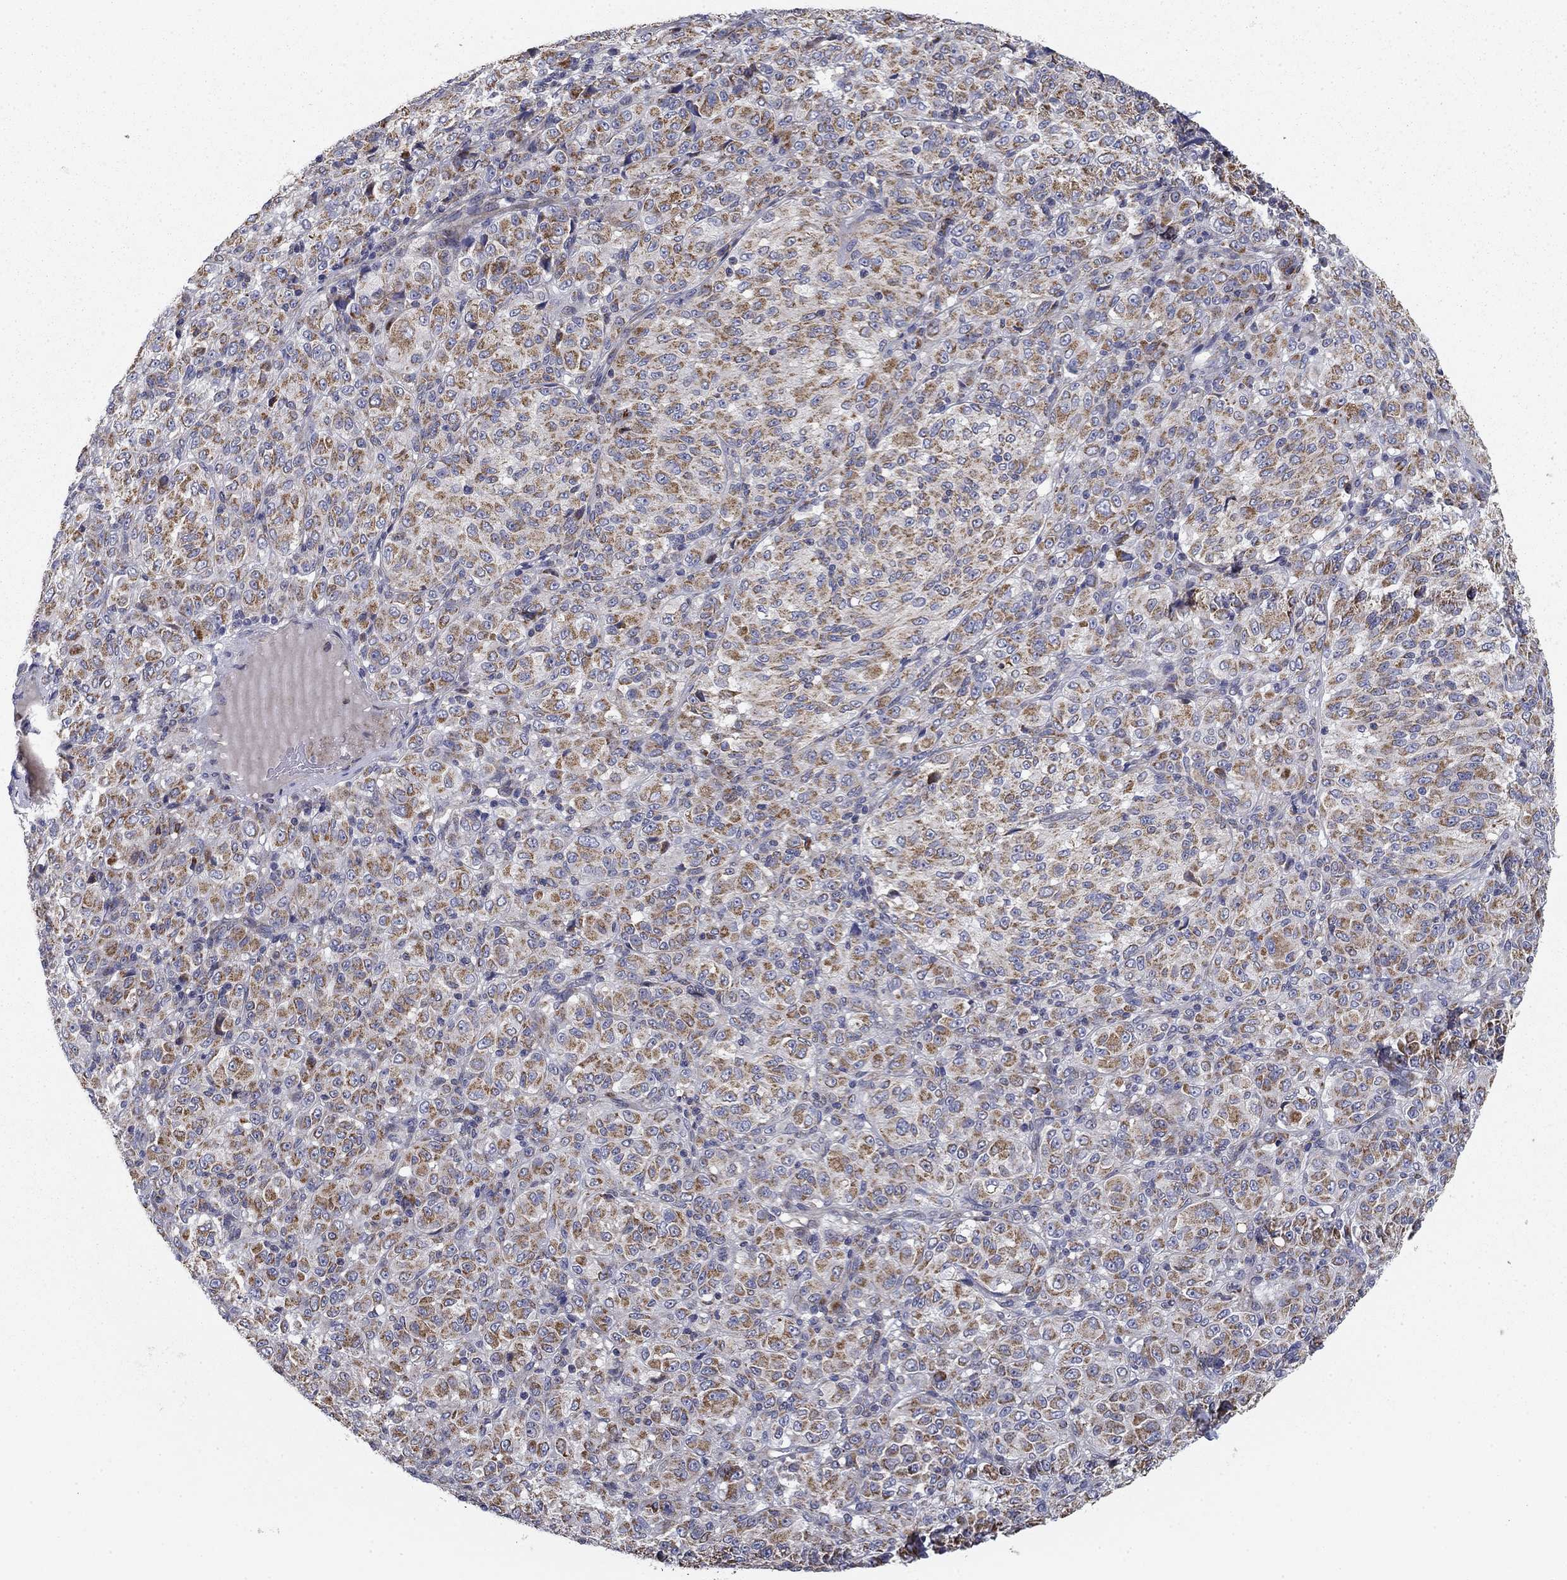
{"staining": {"intensity": "strong", "quantity": ">75%", "location": "cytoplasmic/membranous"}, "tissue": "melanoma", "cell_type": "Tumor cells", "image_type": "cancer", "snomed": [{"axis": "morphology", "description": "Malignant melanoma, Metastatic site"}, {"axis": "topography", "description": "Brain"}], "caption": "Immunohistochemistry (IHC) (DAB) staining of malignant melanoma (metastatic site) reveals strong cytoplasmic/membranous protein positivity in approximately >75% of tumor cells. The staining is performed using DAB brown chromogen to label protein expression. The nuclei are counter-stained blue using hematoxylin.", "gene": "MMAA", "patient": {"sex": "female", "age": 56}}